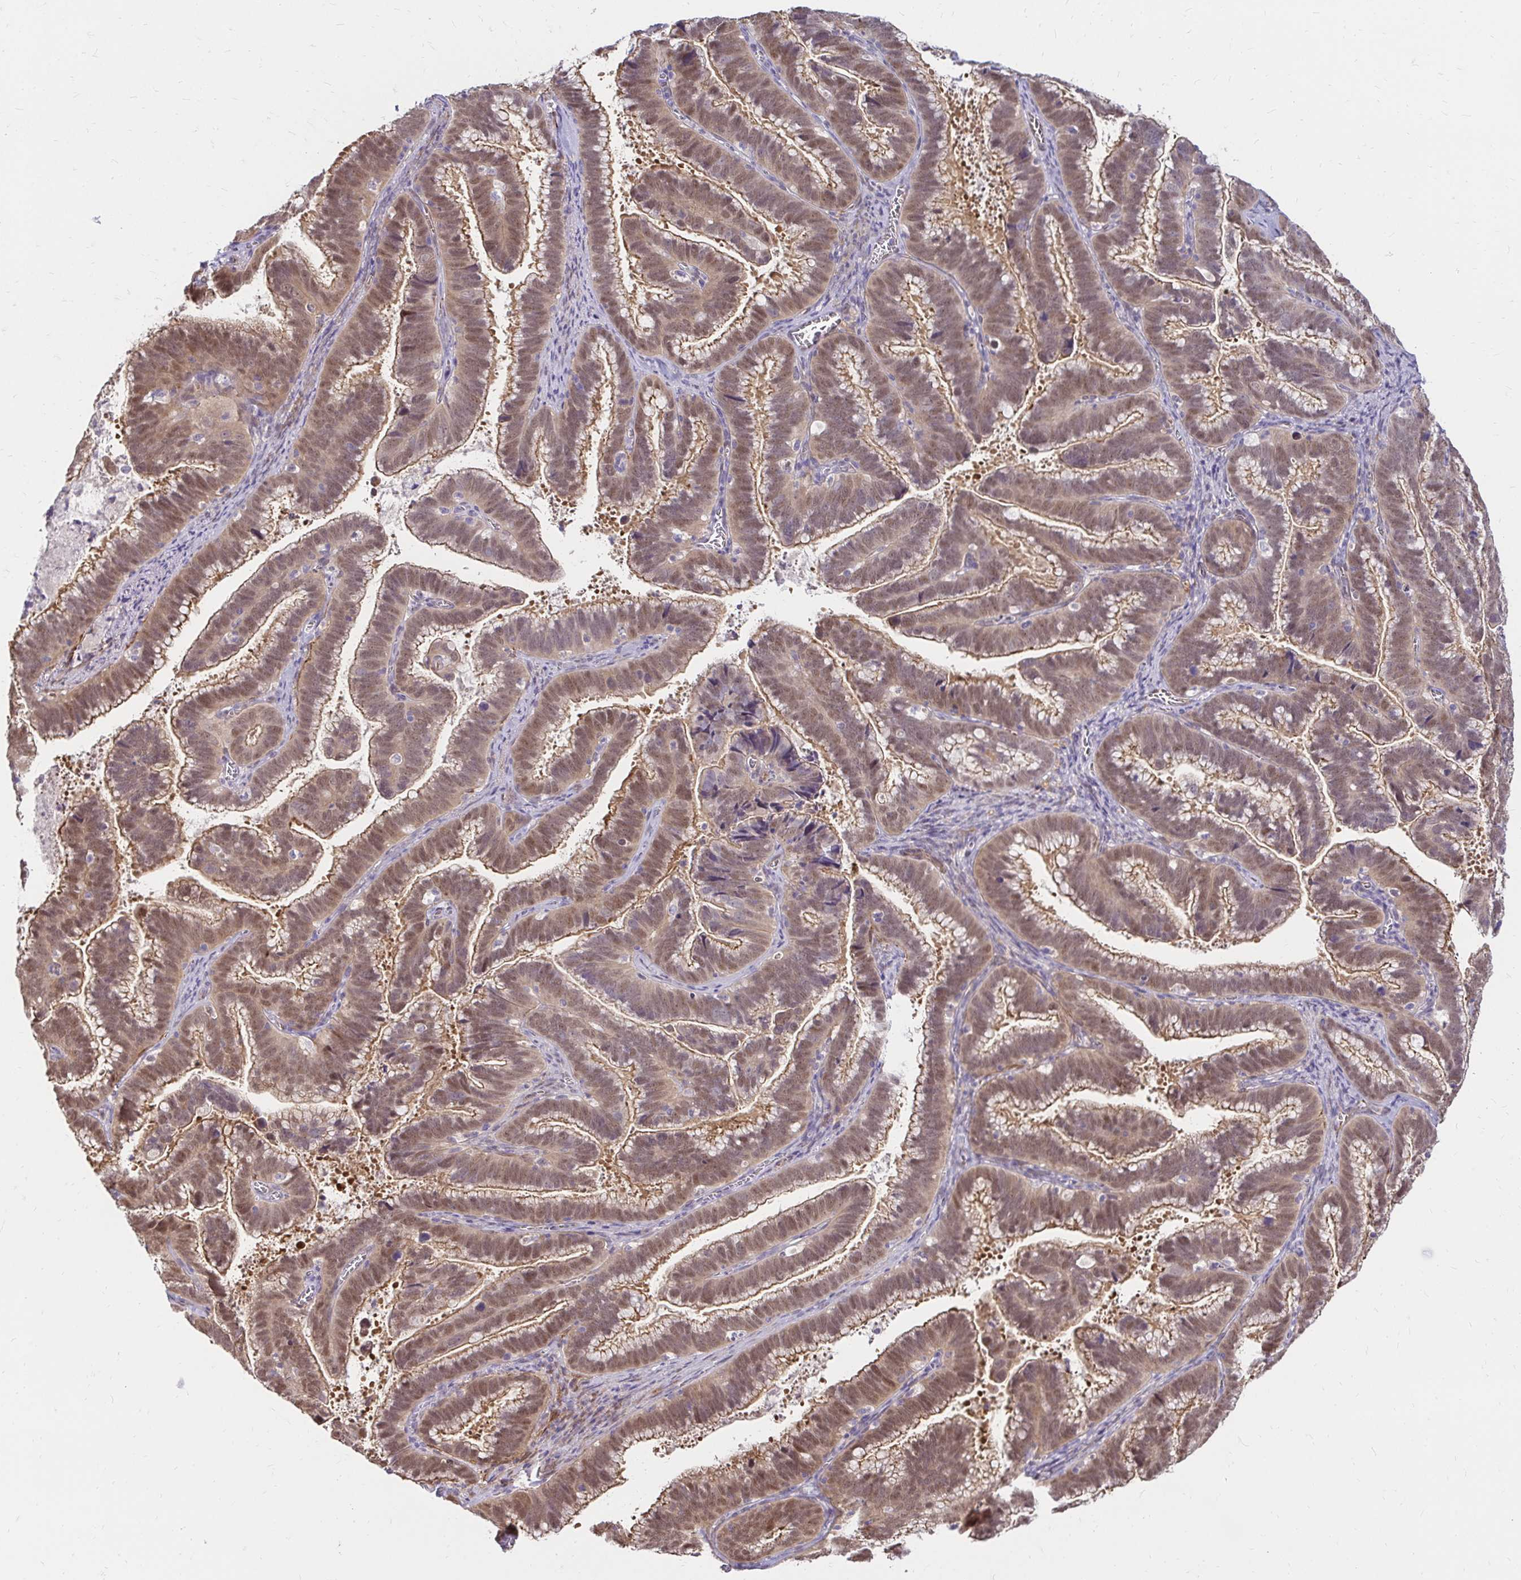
{"staining": {"intensity": "moderate", "quantity": ">75%", "location": "cytoplasmic/membranous,nuclear"}, "tissue": "cervical cancer", "cell_type": "Tumor cells", "image_type": "cancer", "snomed": [{"axis": "morphology", "description": "Adenocarcinoma, NOS"}, {"axis": "topography", "description": "Cervix"}], "caption": "Cervical cancer stained with a brown dye reveals moderate cytoplasmic/membranous and nuclear positive expression in approximately >75% of tumor cells.", "gene": "YAP1", "patient": {"sex": "female", "age": 61}}